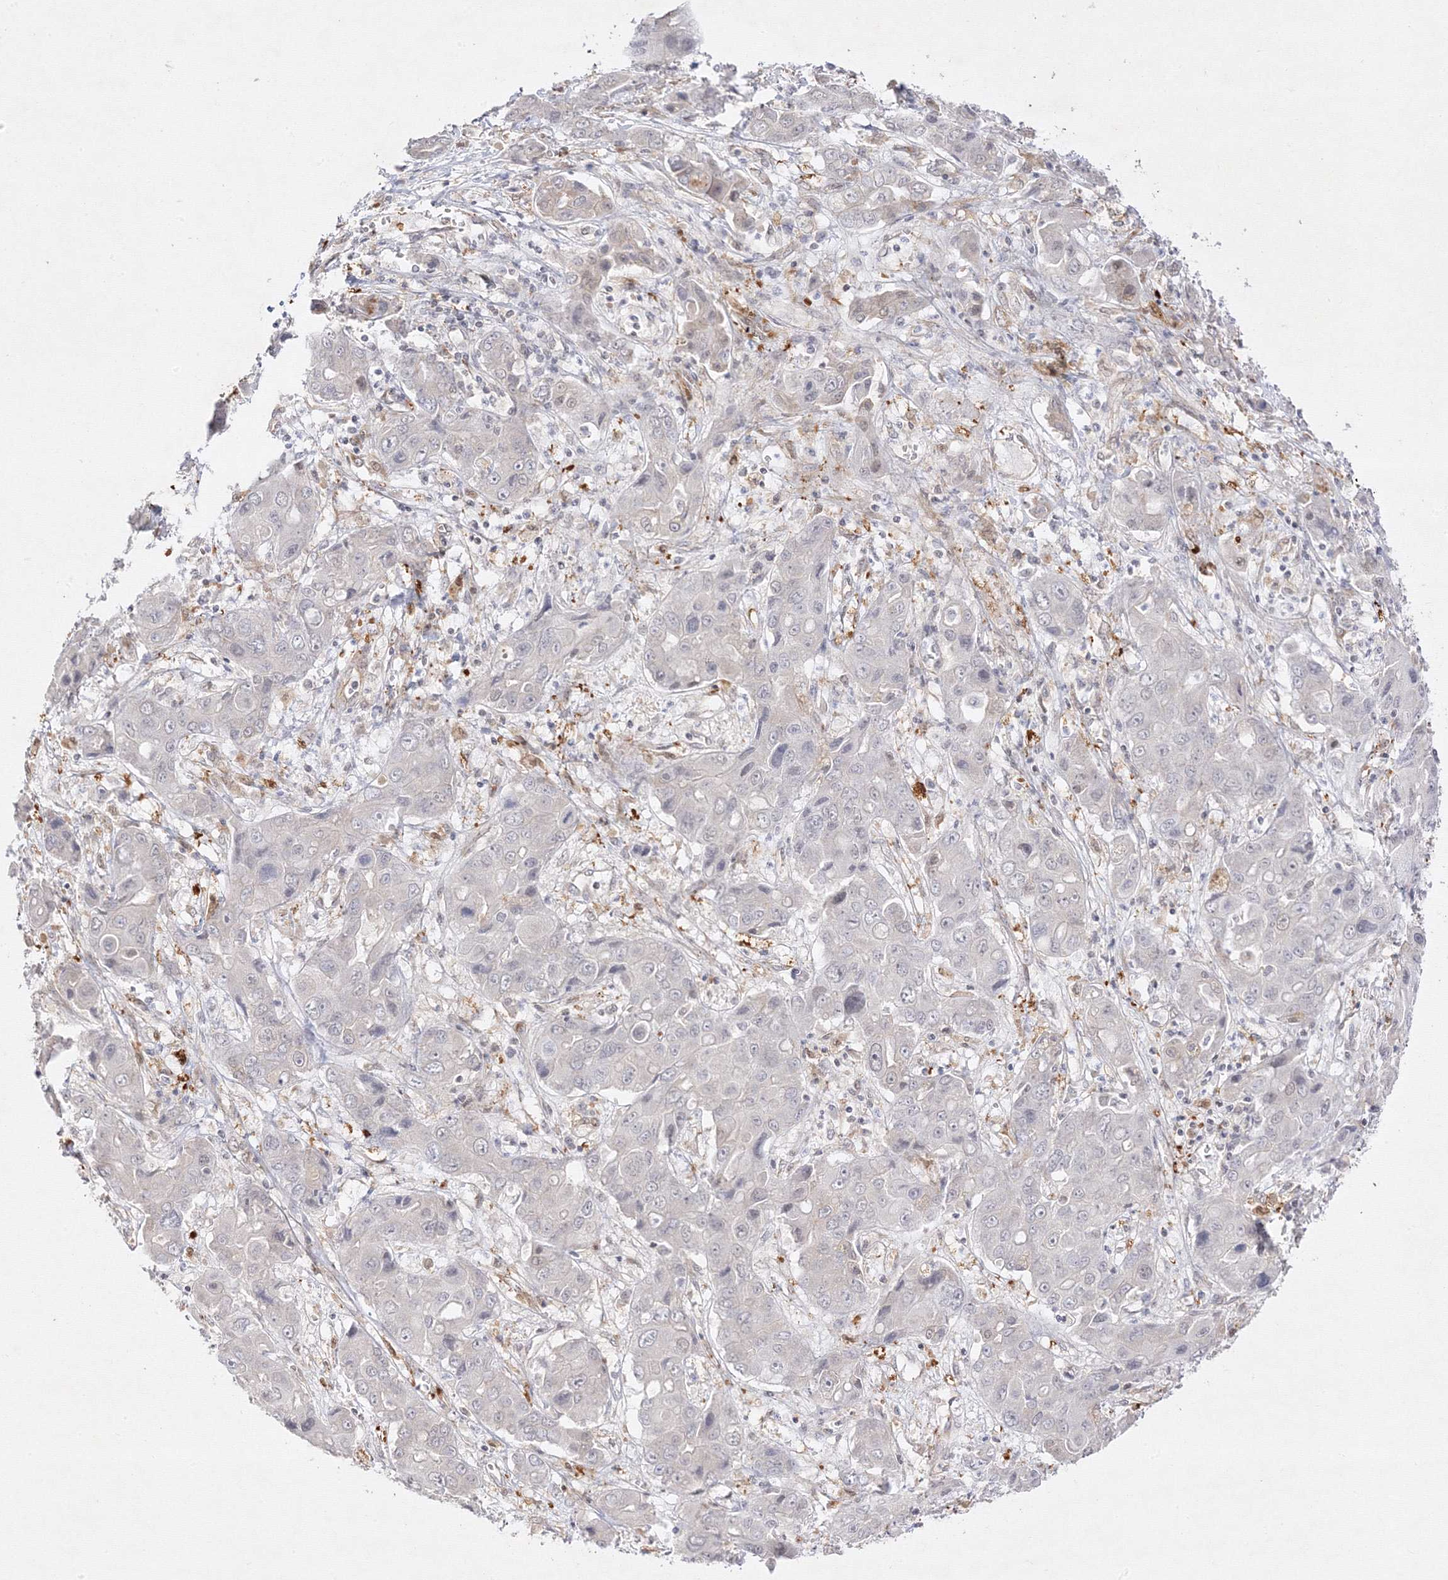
{"staining": {"intensity": "negative", "quantity": "none", "location": "none"}, "tissue": "liver cancer", "cell_type": "Tumor cells", "image_type": "cancer", "snomed": [{"axis": "morphology", "description": "Cholangiocarcinoma"}, {"axis": "topography", "description": "Liver"}], "caption": "Human liver cancer (cholangiocarcinoma) stained for a protein using immunohistochemistry exhibits no expression in tumor cells.", "gene": "C2CD2", "patient": {"sex": "male", "age": 67}}